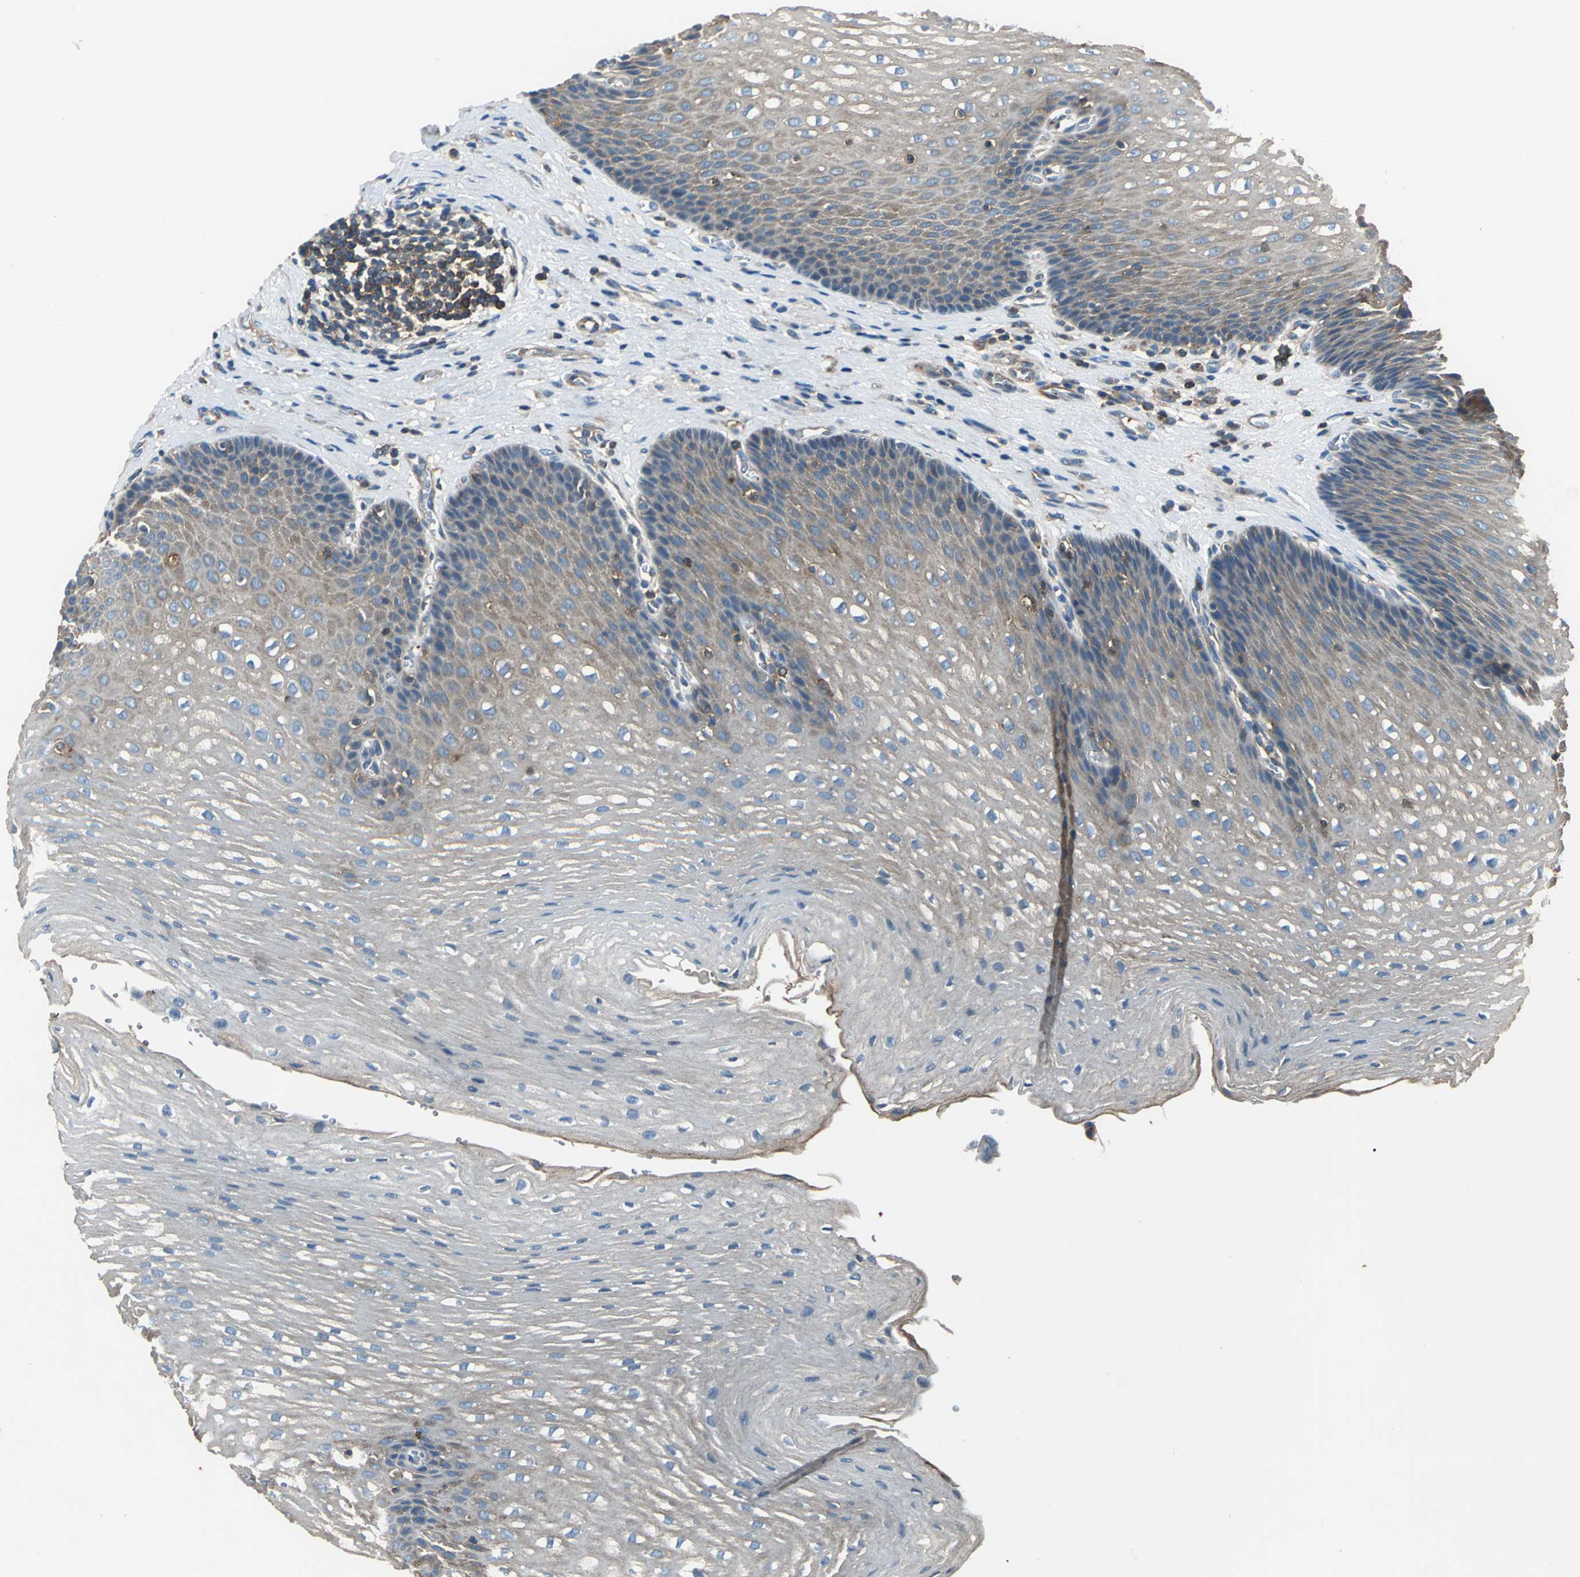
{"staining": {"intensity": "moderate", "quantity": "25%-75%", "location": "cytoplasmic/membranous"}, "tissue": "esophagus", "cell_type": "Squamous epithelial cells", "image_type": "normal", "snomed": [{"axis": "morphology", "description": "Normal tissue, NOS"}, {"axis": "topography", "description": "Esophagus"}], "caption": "Immunohistochemical staining of unremarkable esophagus reveals 25%-75% levels of moderate cytoplasmic/membranous protein staining in approximately 25%-75% of squamous epithelial cells.", "gene": "PARVA", "patient": {"sex": "male", "age": 48}}